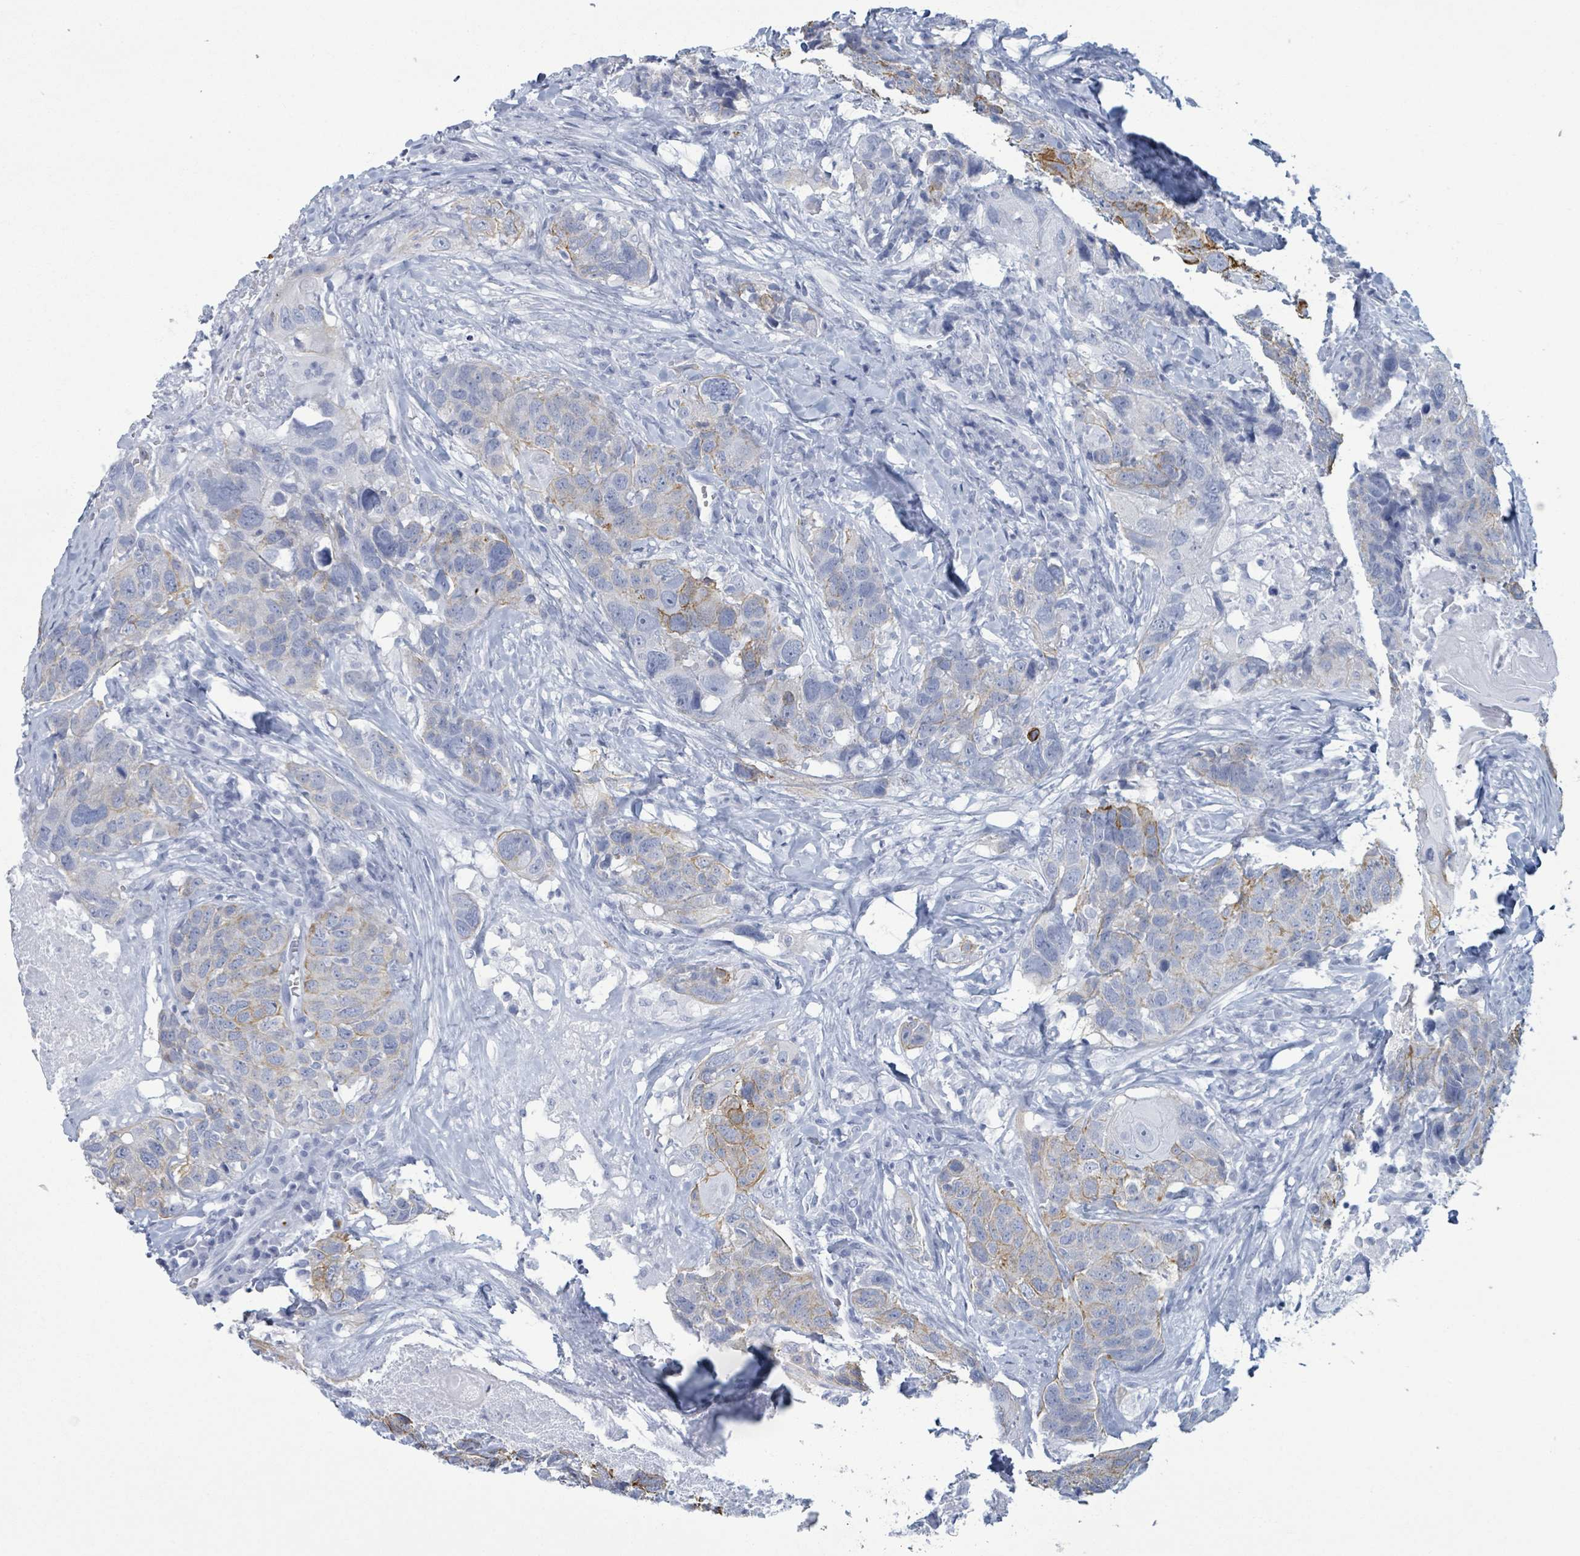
{"staining": {"intensity": "moderate", "quantity": "25%-75%", "location": "cytoplasmic/membranous"}, "tissue": "head and neck cancer", "cell_type": "Tumor cells", "image_type": "cancer", "snomed": [{"axis": "morphology", "description": "Squamous cell carcinoma, NOS"}, {"axis": "topography", "description": "Head-Neck"}], "caption": "This image reveals immunohistochemistry (IHC) staining of human head and neck cancer, with medium moderate cytoplasmic/membranous positivity in about 25%-75% of tumor cells.", "gene": "KRT8", "patient": {"sex": "male", "age": 66}}